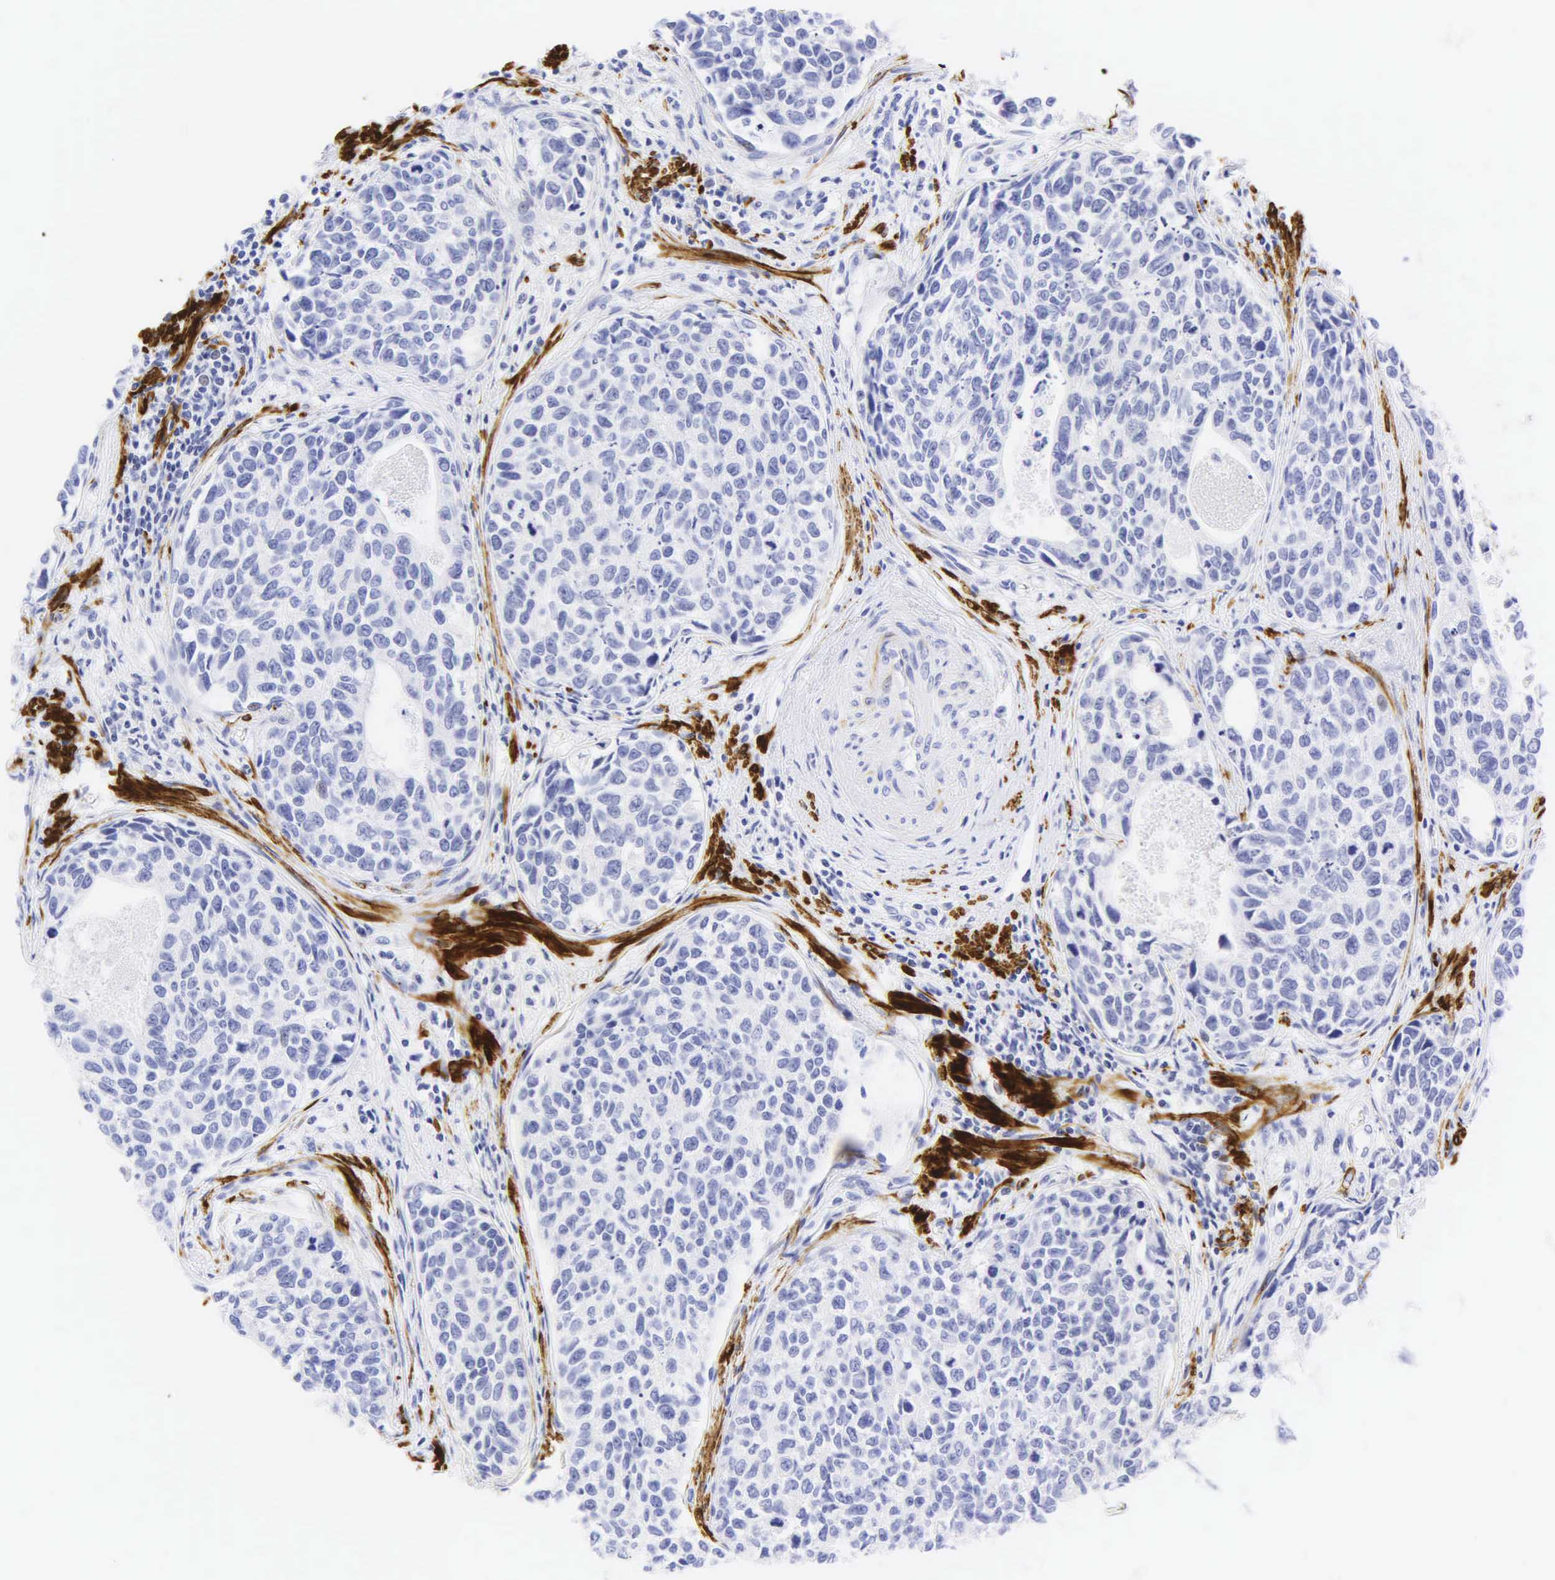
{"staining": {"intensity": "negative", "quantity": "none", "location": "none"}, "tissue": "urothelial cancer", "cell_type": "Tumor cells", "image_type": "cancer", "snomed": [{"axis": "morphology", "description": "Urothelial carcinoma, High grade"}, {"axis": "topography", "description": "Urinary bladder"}], "caption": "Tumor cells are negative for protein expression in human urothelial cancer. (Brightfield microscopy of DAB (3,3'-diaminobenzidine) immunohistochemistry (IHC) at high magnification).", "gene": "DES", "patient": {"sex": "male", "age": 81}}